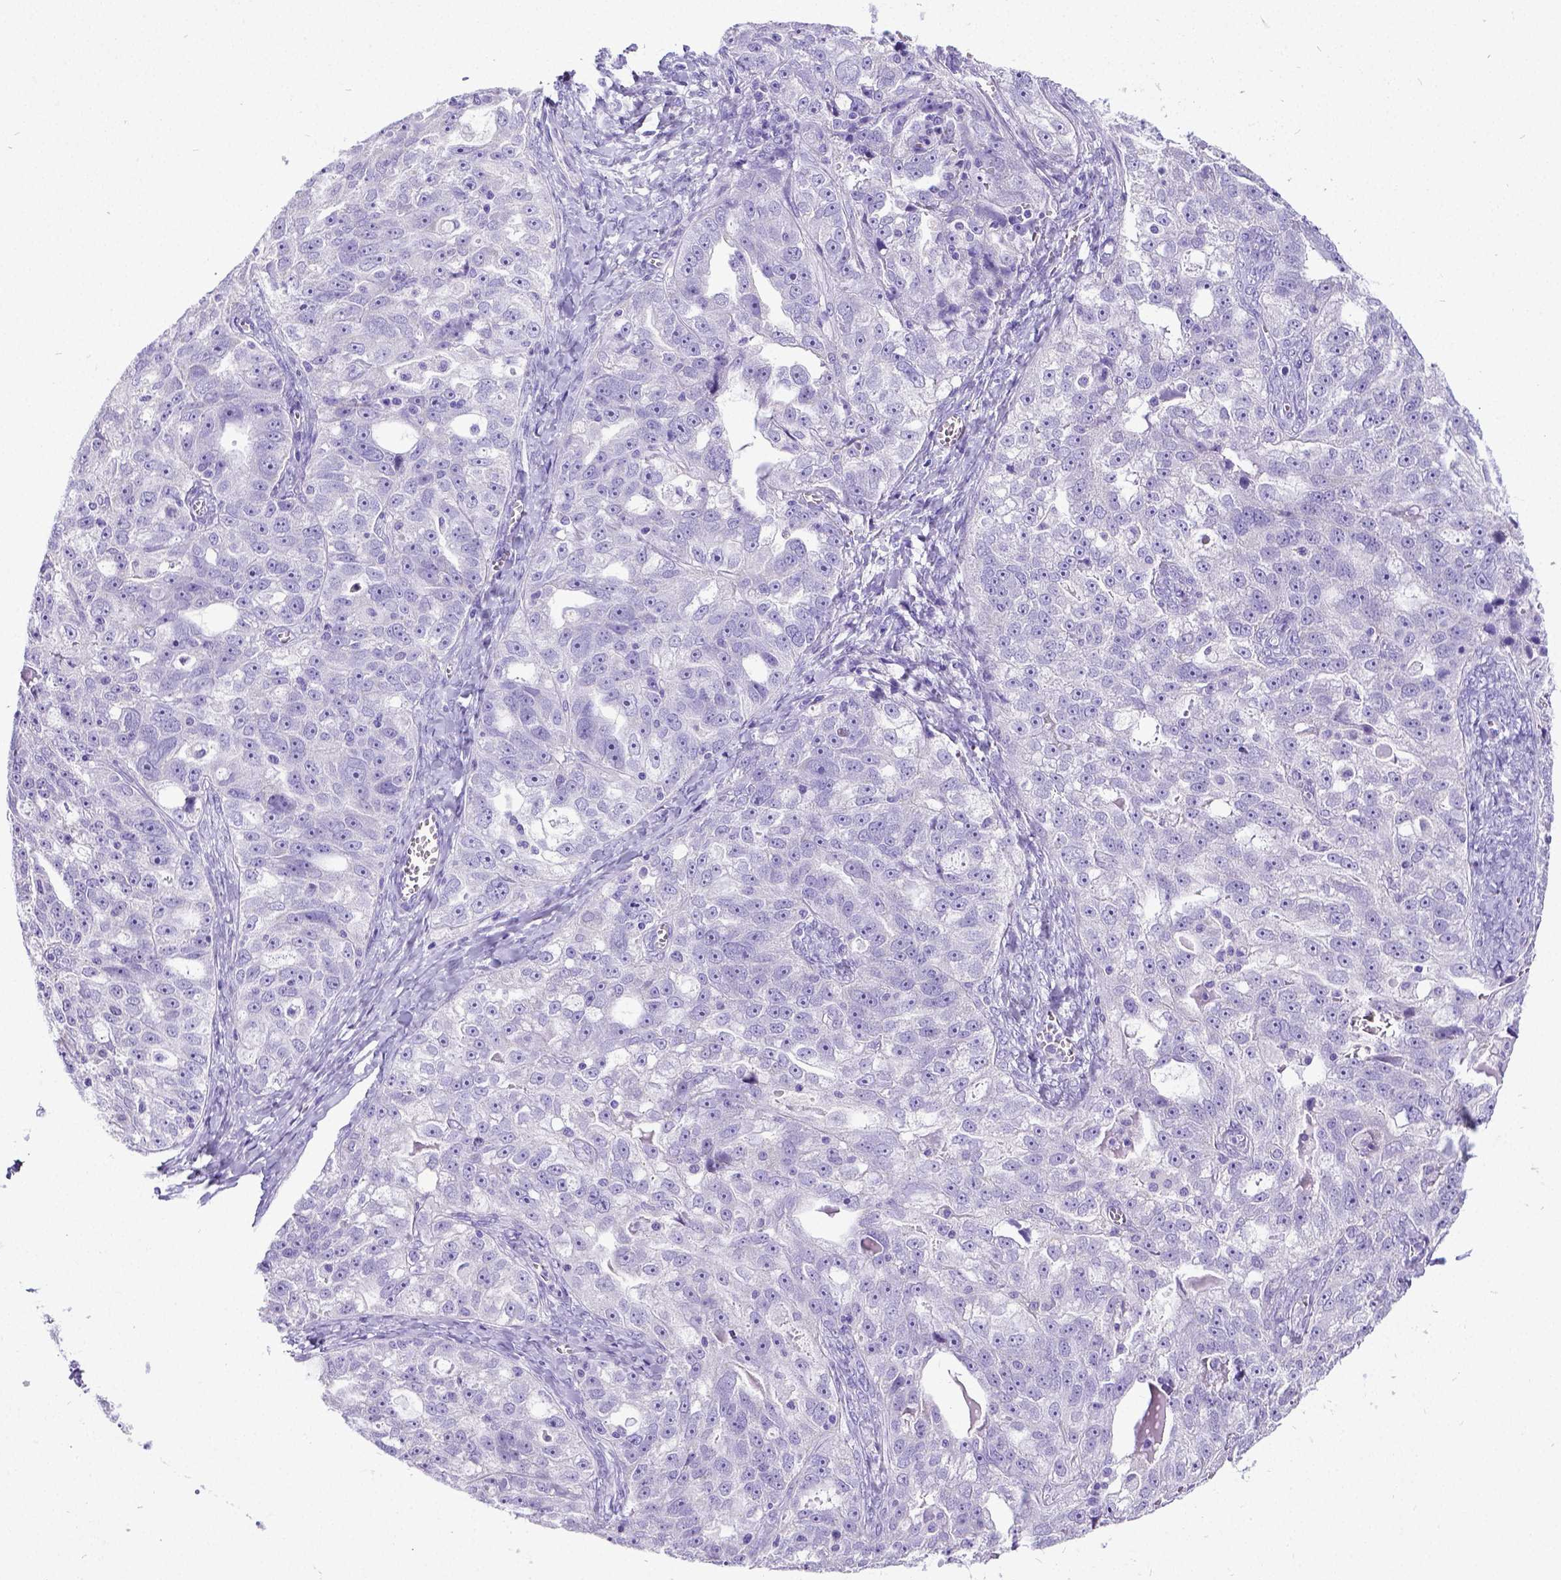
{"staining": {"intensity": "negative", "quantity": "none", "location": "none"}, "tissue": "ovarian cancer", "cell_type": "Tumor cells", "image_type": "cancer", "snomed": [{"axis": "morphology", "description": "Cystadenocarcinoma, serous, NOS"}, {"axis": "topography", "description": "Ovary"}], "caption": "Immunohistochemical staining of human serous cystadenocarcinoma (ovarian) demonstrates no significant expression in tumor cells.", "gene": "SATB2", "patient": {"sex": "female", "age": 51}}